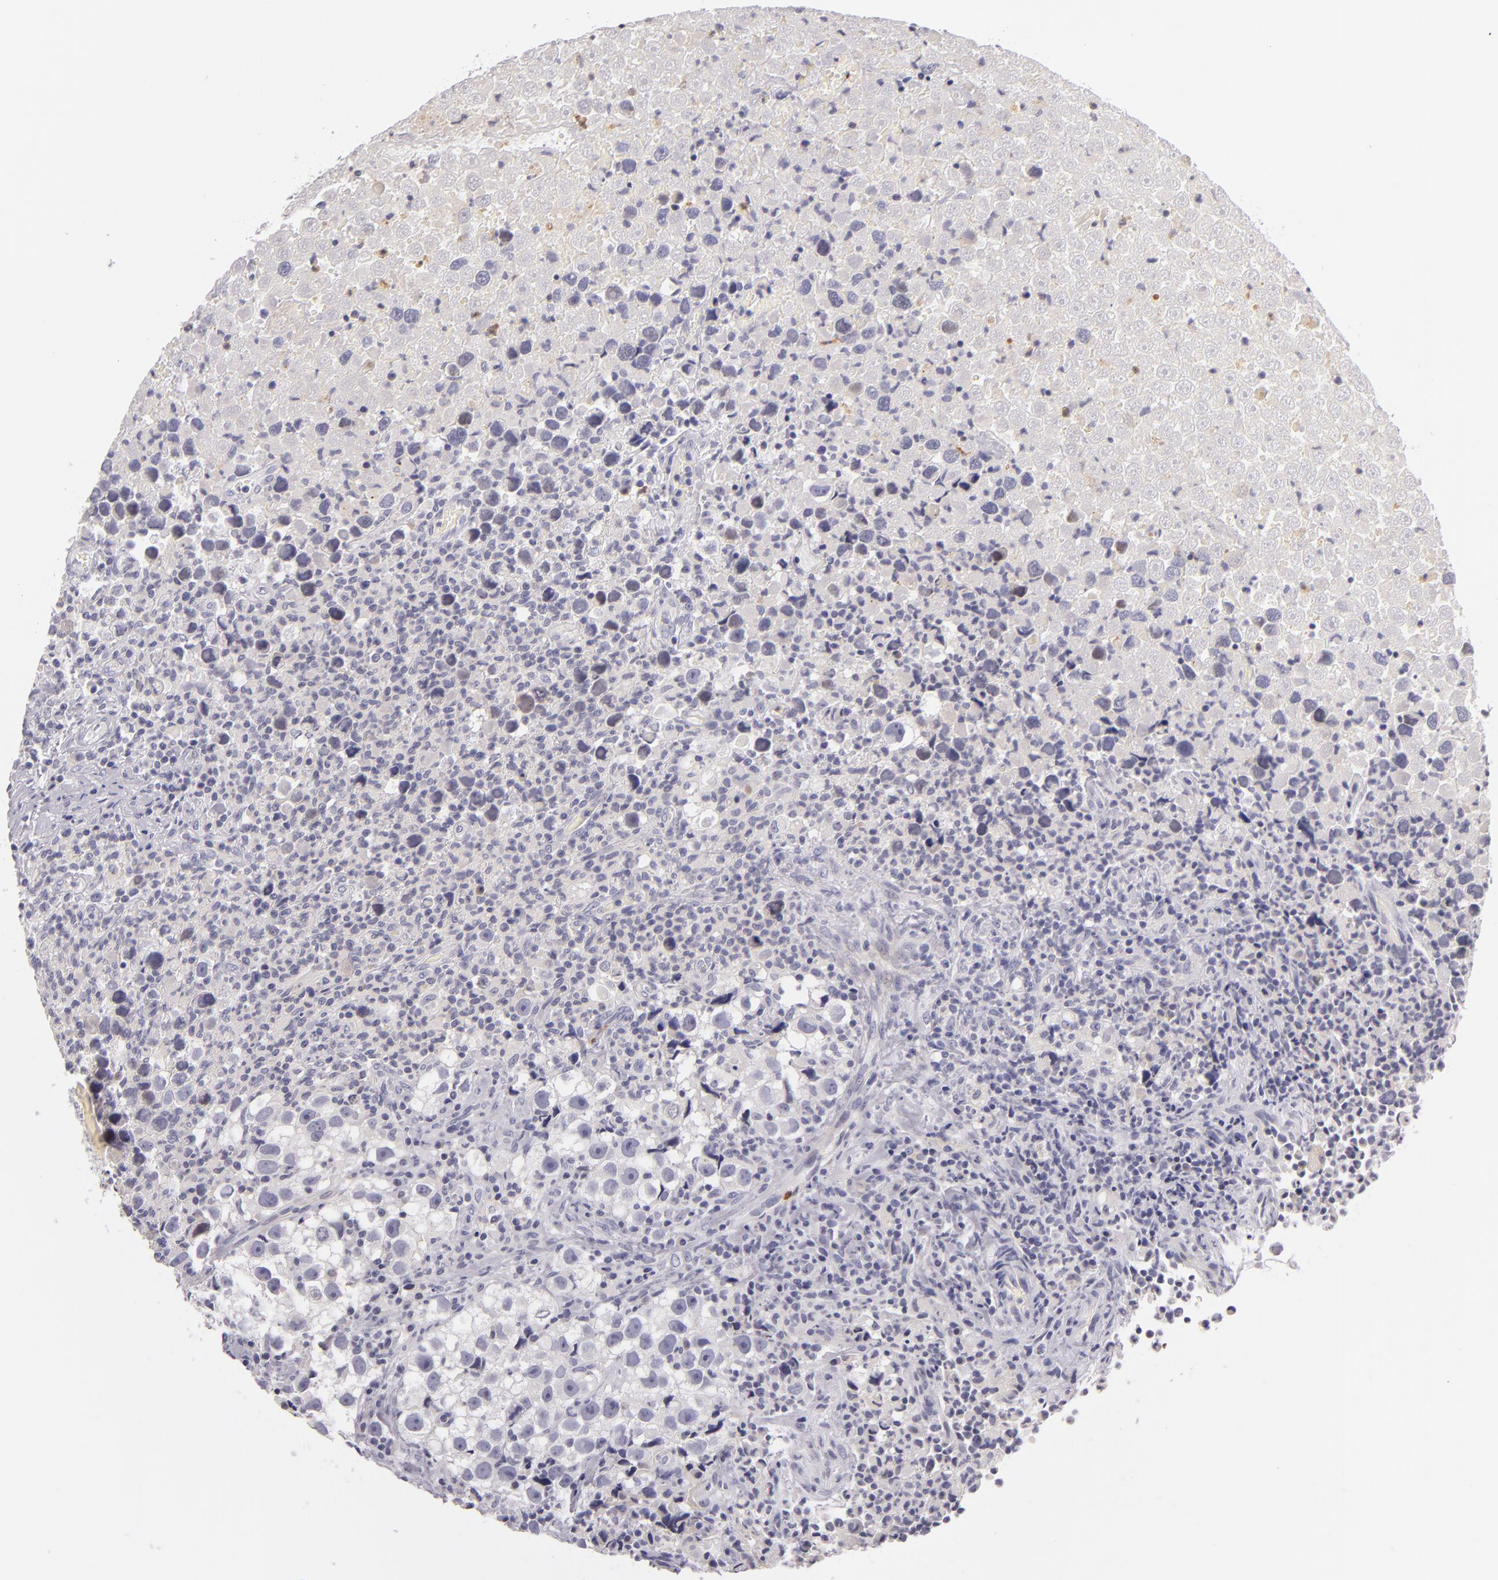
{"staining": {"intensity": "negative", "quantity": "none", "location": "none"}, "tissue": "testis cancer", "cell_type": "Tumor cells", "image_type": "cancer", "snomed": [{"axis": "morphology", "description": "Seminoma, NOS"}, {"axis": "topography", "description": "Testis"}], "caption": "Immunohistochemistry (IHC) image of testis seminoma stained for a protein (brown), which exhibits no expression in tumor cells.", "gene": "FAM181A", "patient": {"sex": "male", "age": 43}}